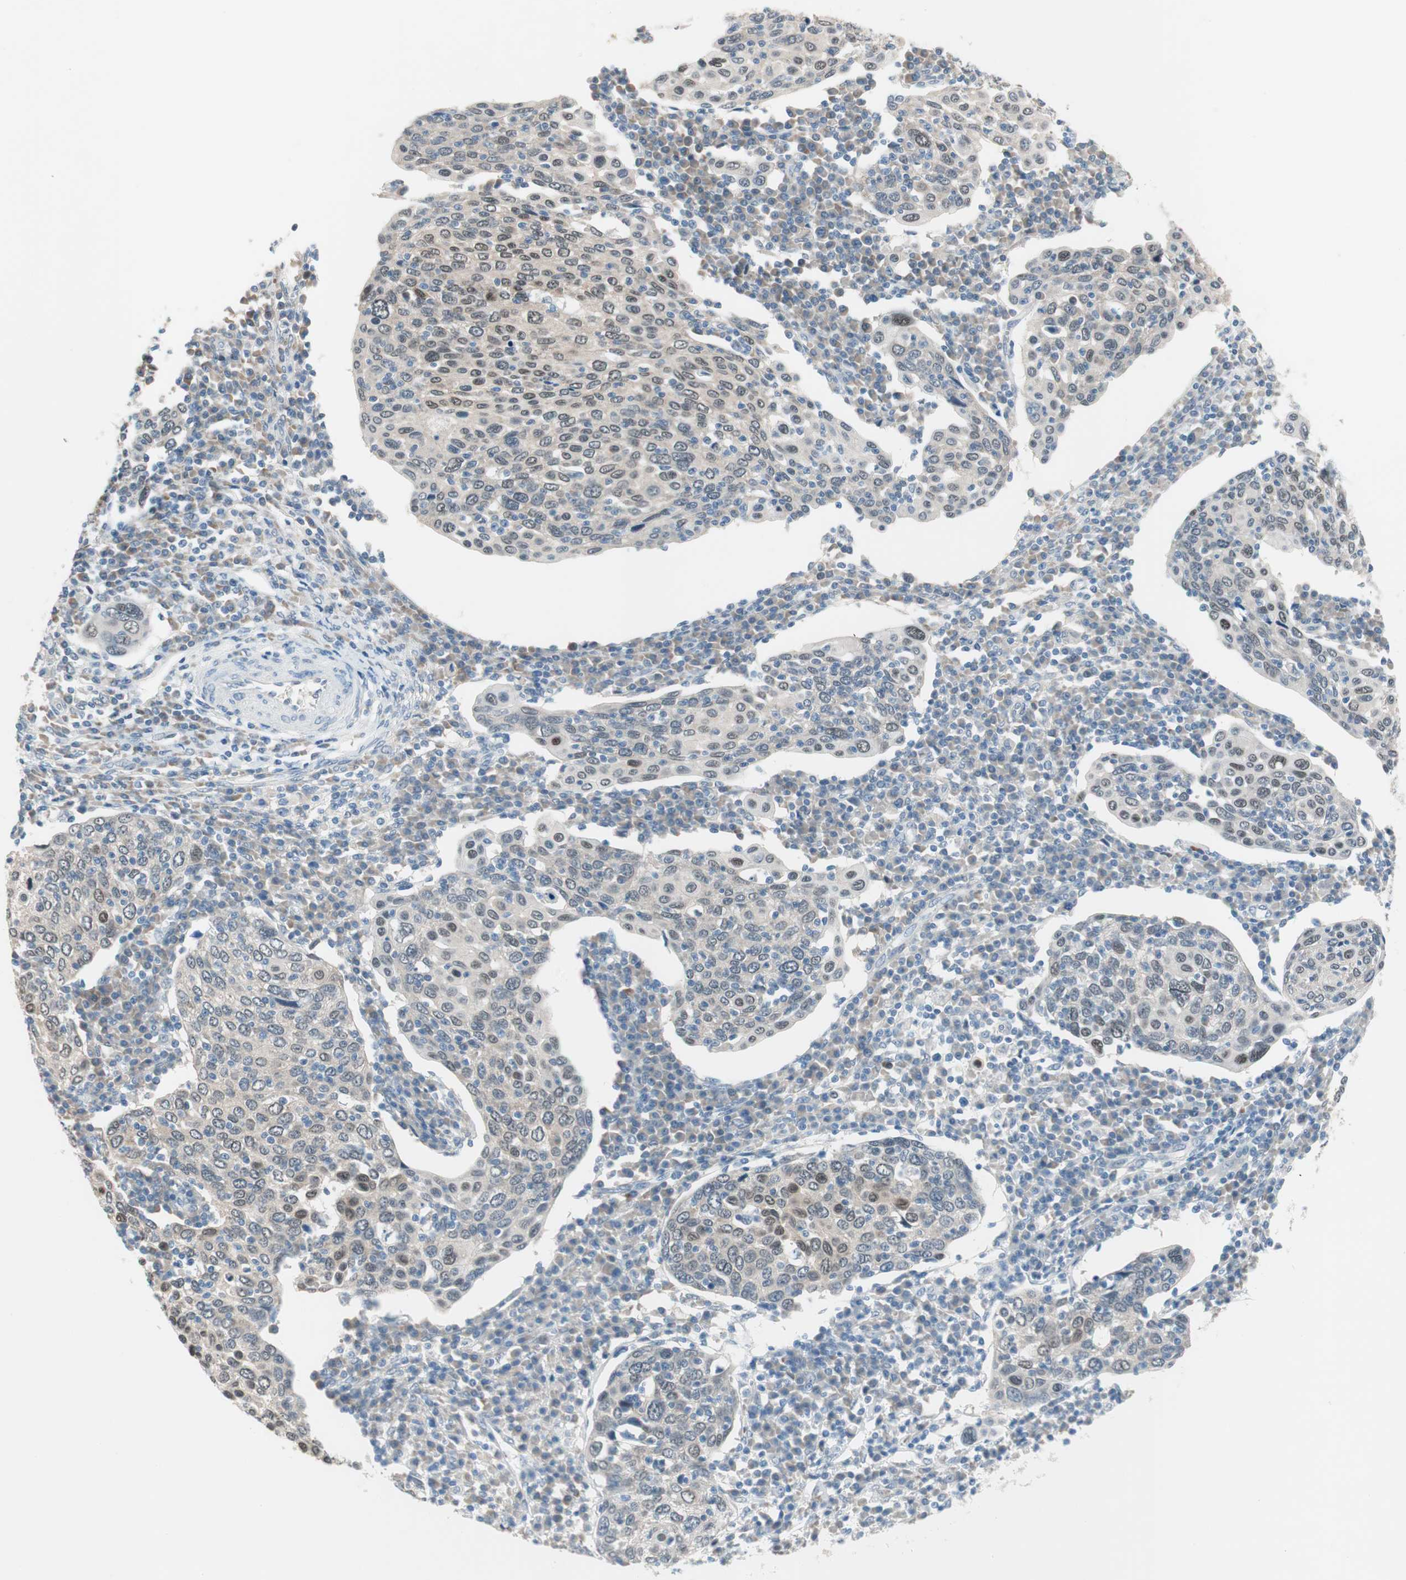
{"staining": {"intensity": "weak", "quantity": "<25%", "location": "nuclear"}, "tissue": "cervical cancer", "cell_type": "Tumor cells", "image_type": "cancer", "snomed": [{"axis": "morphology", "description": "Squamous cell carcinoma, NOS"}, {"axis": "topography", "description": "Cervix"}], "caption": "Tumor cells show no significant protein staining in squamous cell carcinoma (cervical). (DAB (3,3'-diaminobenzidine) immunohistochemistry (IHC) visualized using brightfield microscopy, high magnification).", "gene": "GRHL1", "patient": {"sex": "female", "age": 40}}